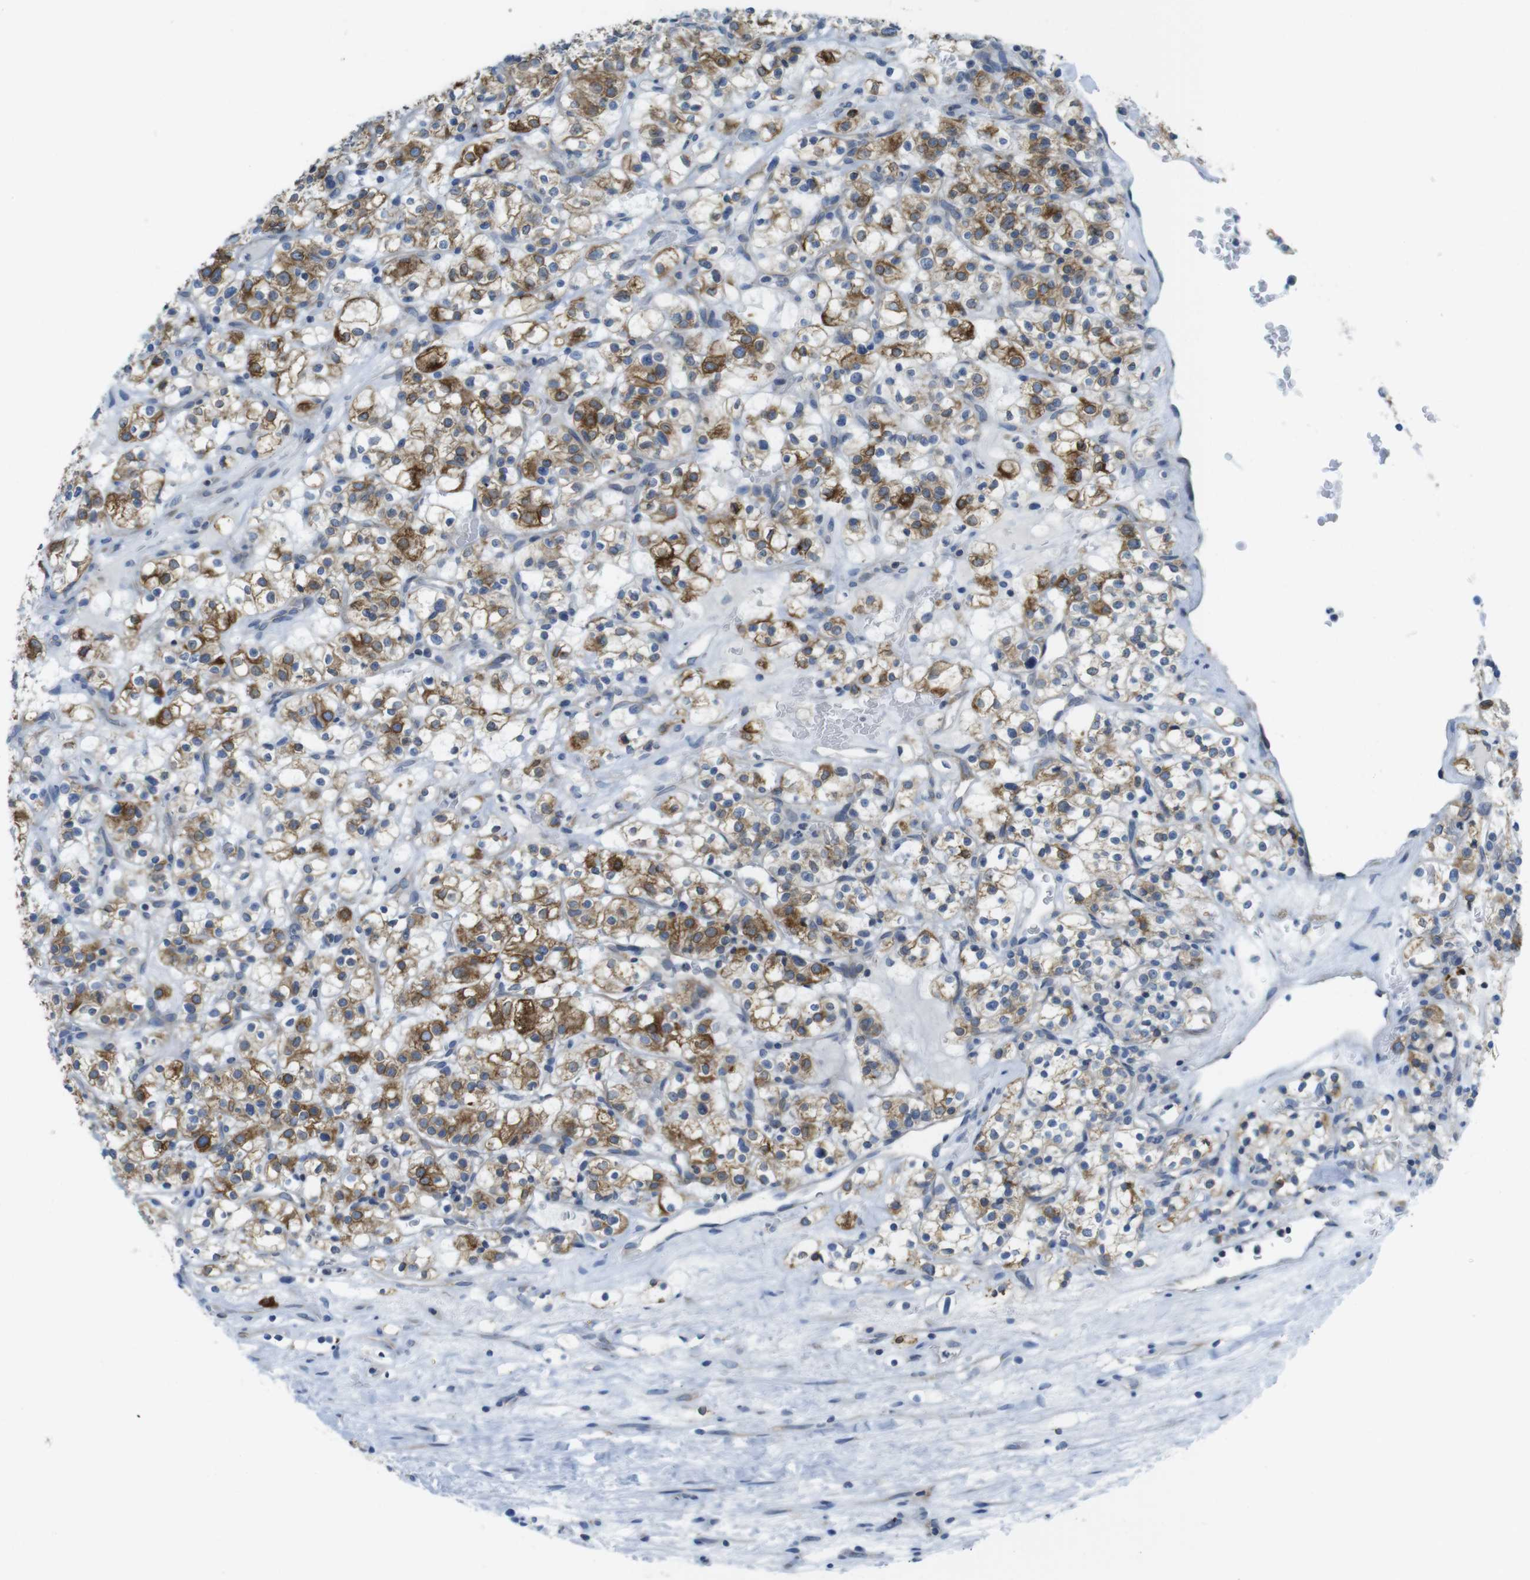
{"staining": {"intensity": "strong", "quantity": "25%-75%", "location": "cytoplasmic/membranous"}, "tissue": "renal cancer", "cell_type": "Tumor cells", "image_type": "cancer", "snomed": [{"axis": "morphology", "description": "Normal tissue, NOS"}, {"axis": "morphology", "description": "Adenocarcinoma, NOS"}, {"axis": "topography", "description": "Kidney"}], "caption": "About 25%-75% of tumor cells in human renal adenocarcinoma display strong cytoplasmic/membranous protein expression as visualized by brown immunohistochemical staining.", "gene": "CLPTM1L", "patient": {"sex": "female", "age": 72}}